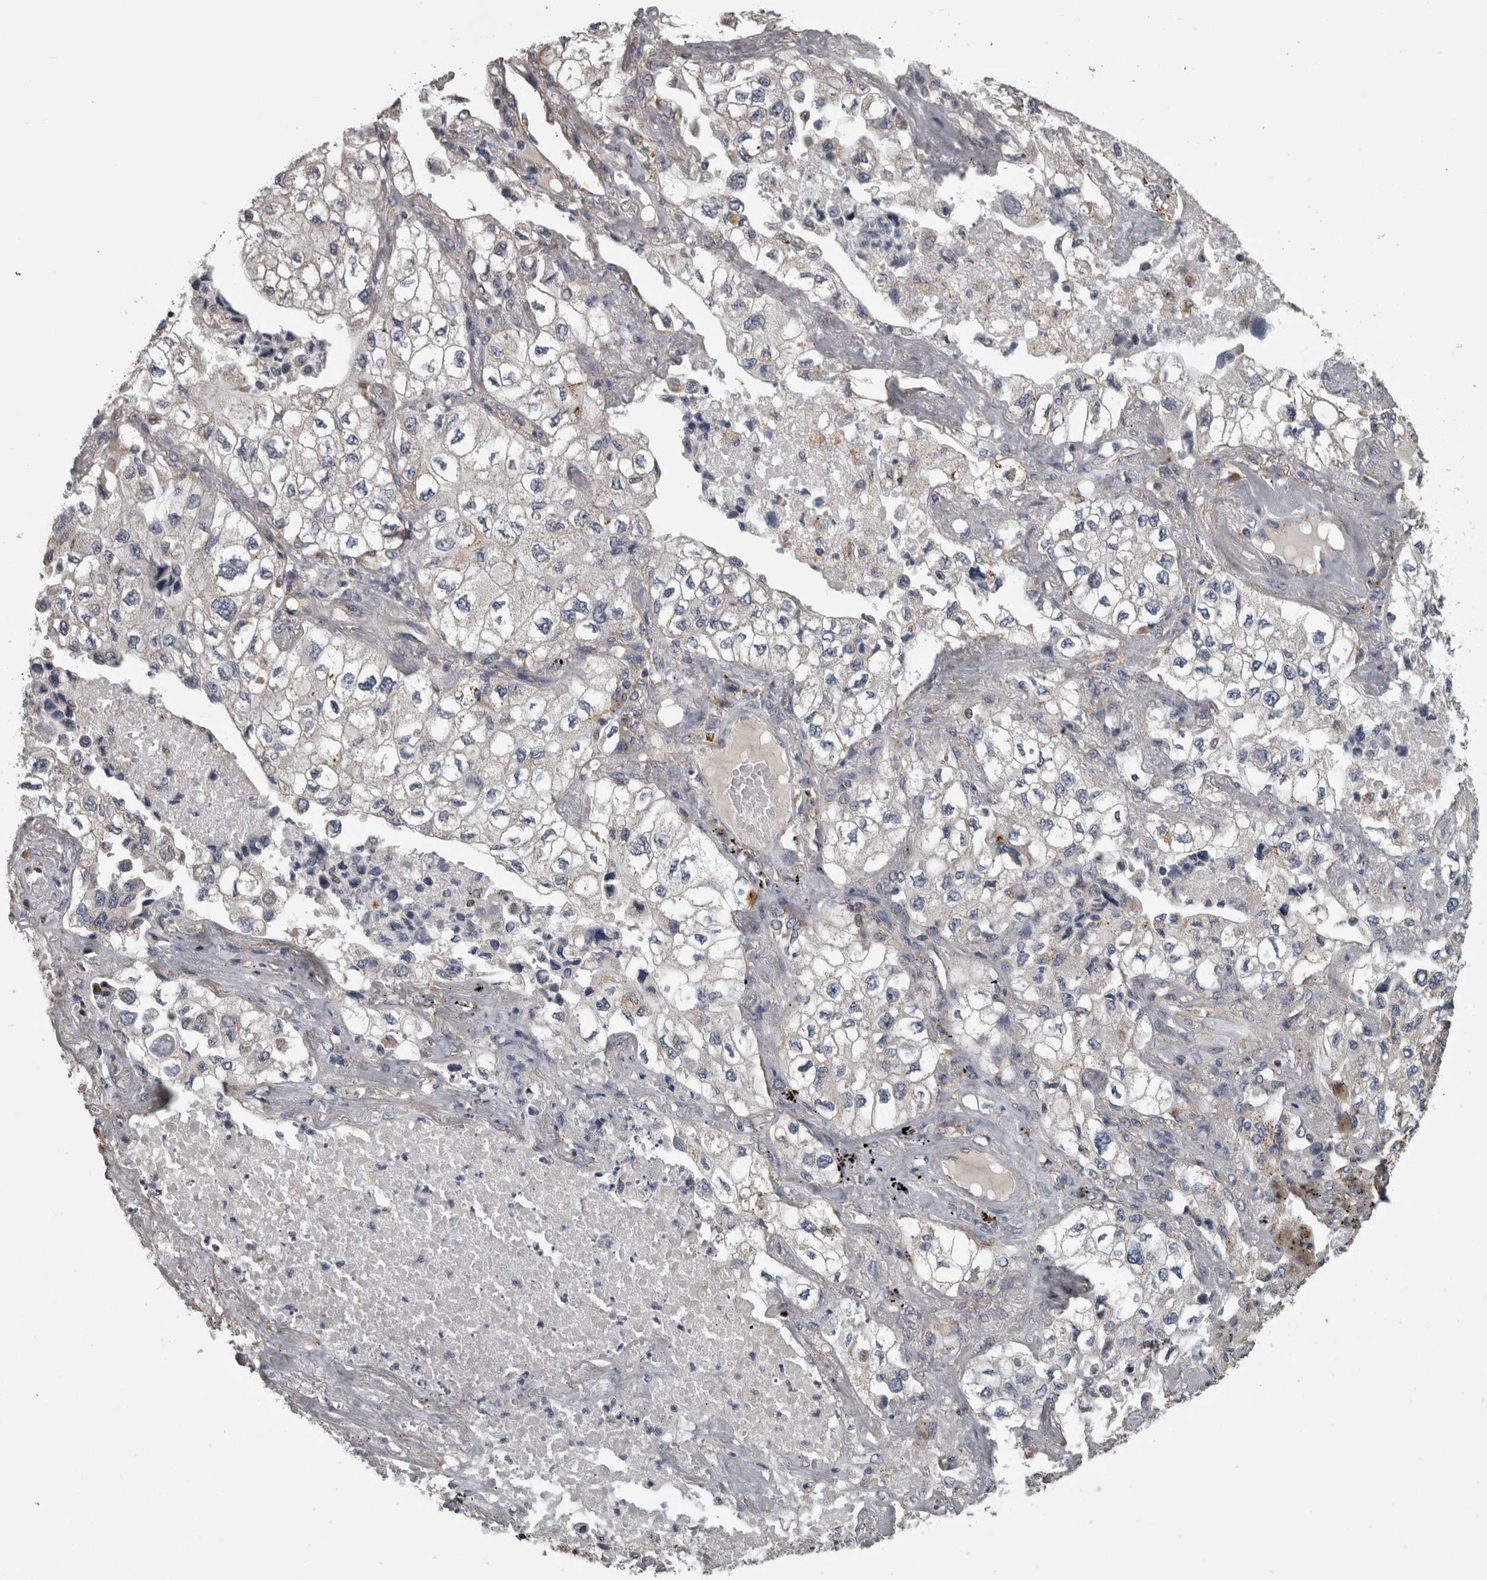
{"staining": {"intensity": "negative", "quantity": "none", "location": "none"}, "tissue": "lung cancer", "cell_type": "Tumor cells", "image_type": "cancer", "snomed": [{"axis": "morphology", "description": "Adenocarcinoma, NOS"}, {"axis": "topography", "description": "Lung"}], "caption": "IHC of lung cancer (adenocarcinoma) reveals no expression in tumor cells.", "gene": "FRK", "patient": {"sex": "male", "age": 63}}